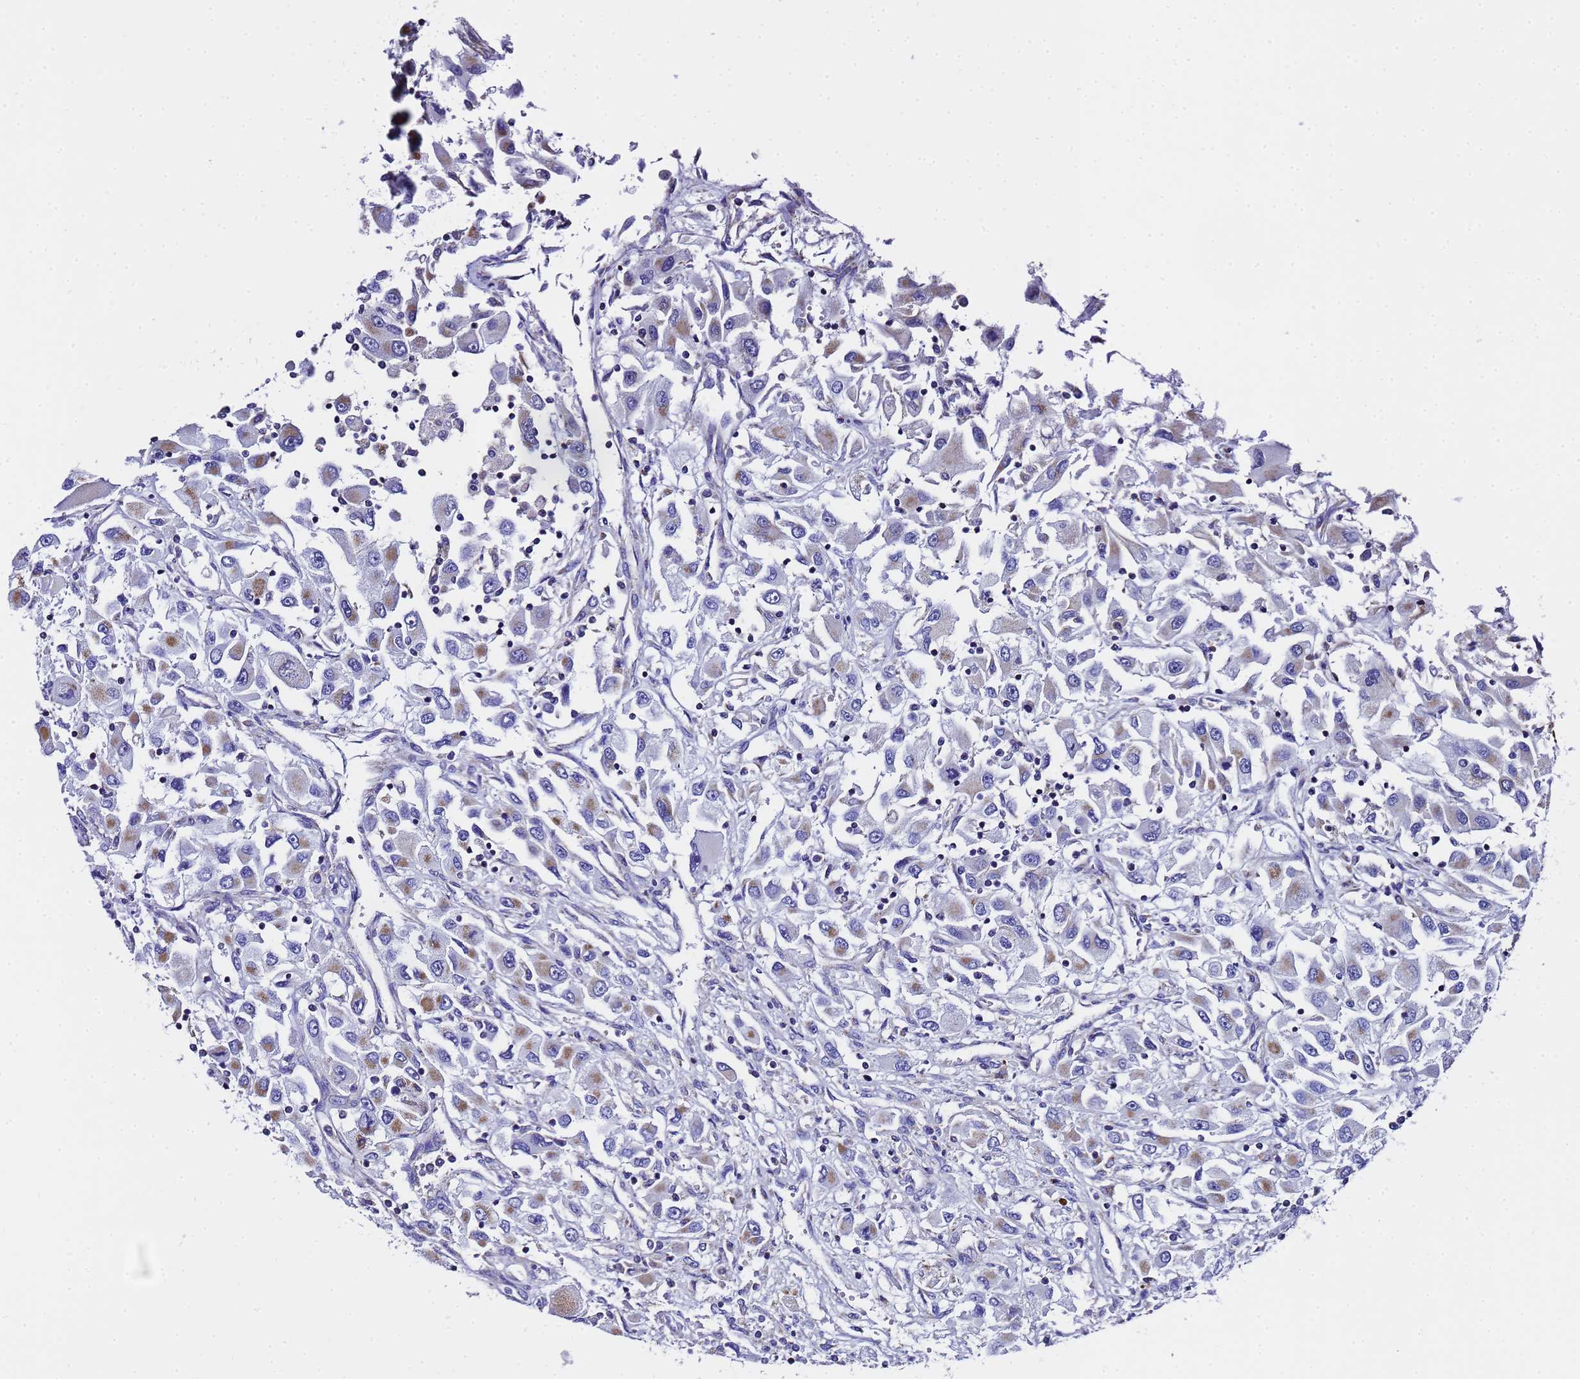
{"staining": {"intensity": "moderate", "quantity": "<25%", "location": "cytoplasmic/membranous"}, "tissue": "renal cancer", "cell_type": "Tumor cells", "image_type": "cancer", "snomed": [{"axis": "morphology", "description": "Adenocarcinoma, NOS"}, {"axis": "topography", "description": "Kidney"}], "caption": "Renal cancer stained for a protein (brown) displays moderate cytoplasmic/membranous positive expression in approximately <25% of tumor cells.", "gene": "MRPS12", "patient": {"sex": "female", "age": 52}}